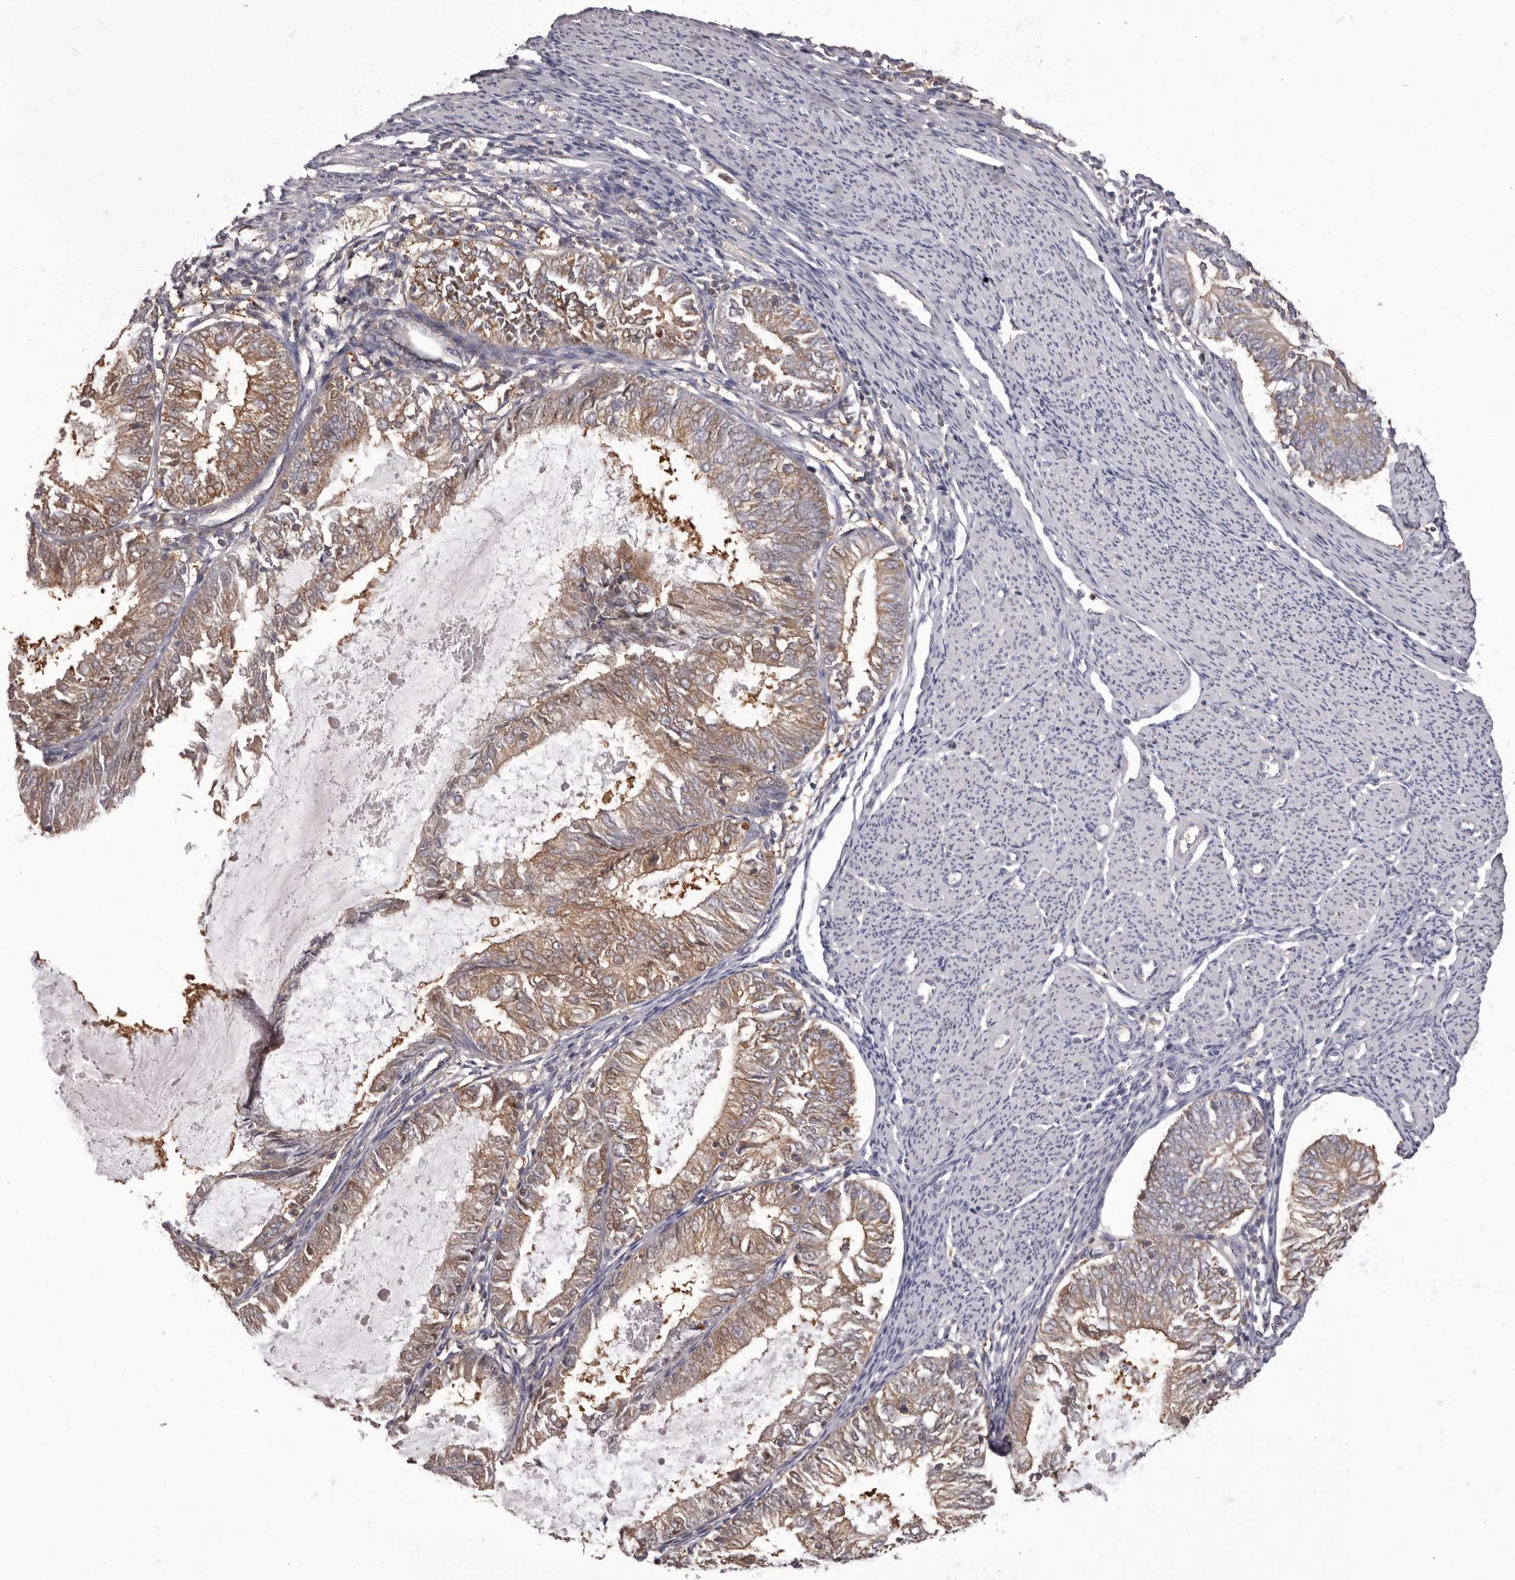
{"staining": {"intensity": "moderate", "quantity": ">75%", "location": "cytoplasmic/membranous"}, "tissue": "endometrial cancer", "cell_type": "Tumor cells", "image_type": "cancer", "snomed": [{"axis": "morphology", "description": "Adenocarcinoma, NOS"}, {"axis": "topography", "description": "Endometrium"}], "caption": "Moderate cytoplasmic/membranous protein staining is present in about >75% of tumor cells in endometrial cancer.", "gene": "APEH", "patient": {"sex": "female", "age": 57}}